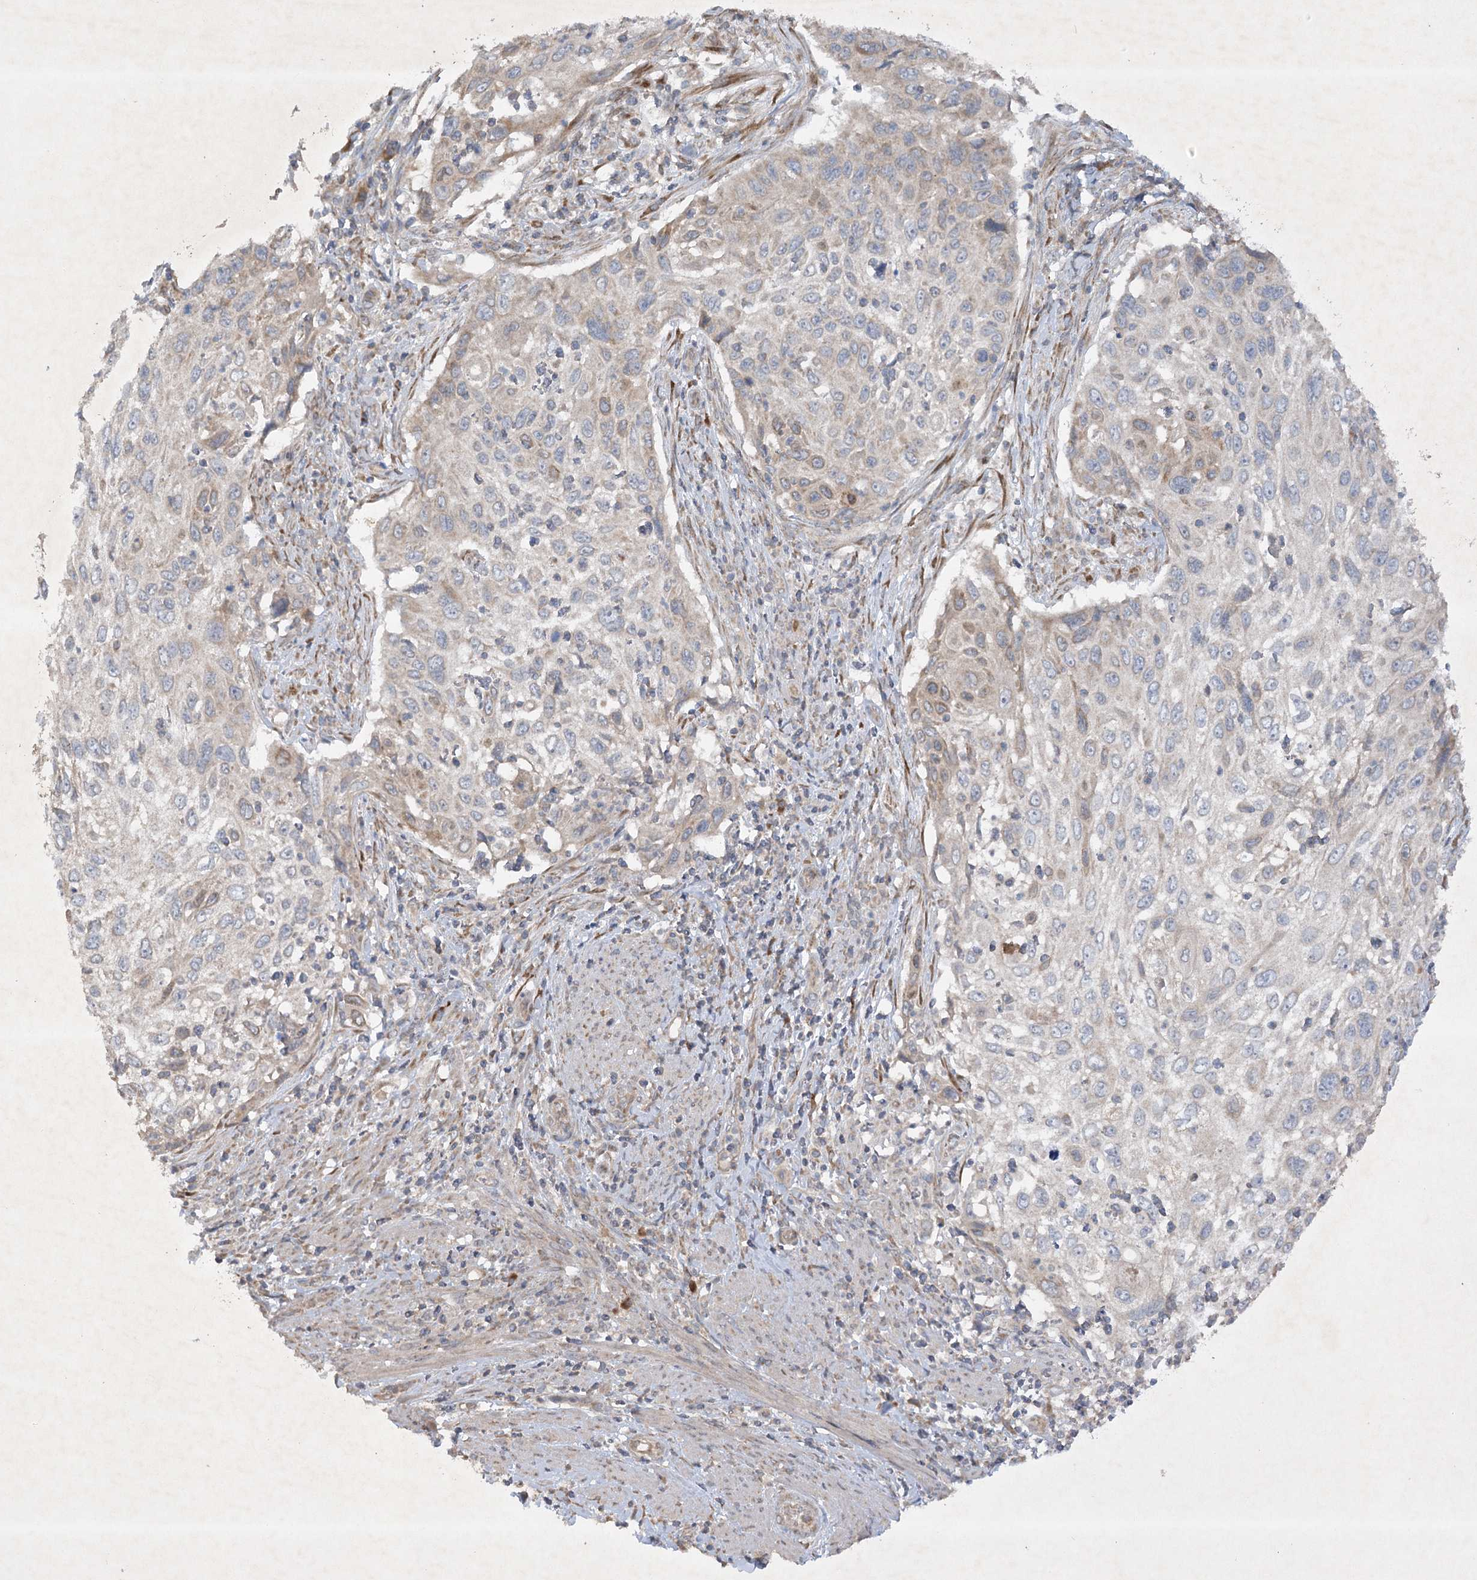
{"staining": {"intensity": "weak", "quantity": "<25%", "location": "cytoplasmic/membranous"}, "tissue": "cervical cancer", "cell_type": "Tumor cells", "image_type": "cancer", "snomed": [{"axis": "morphology", "description": "Squamous cell carcinoma, NOS"}, {"axis": "topography", "description": "Cervix"}], "caption": "DAB immunohistochemical staining of cervical squamous cell carcinoma reveals no significant positivity in tumor cells.", "gene": "TRAF3IP1", "patient": {"sex": "female", "age": 70}}